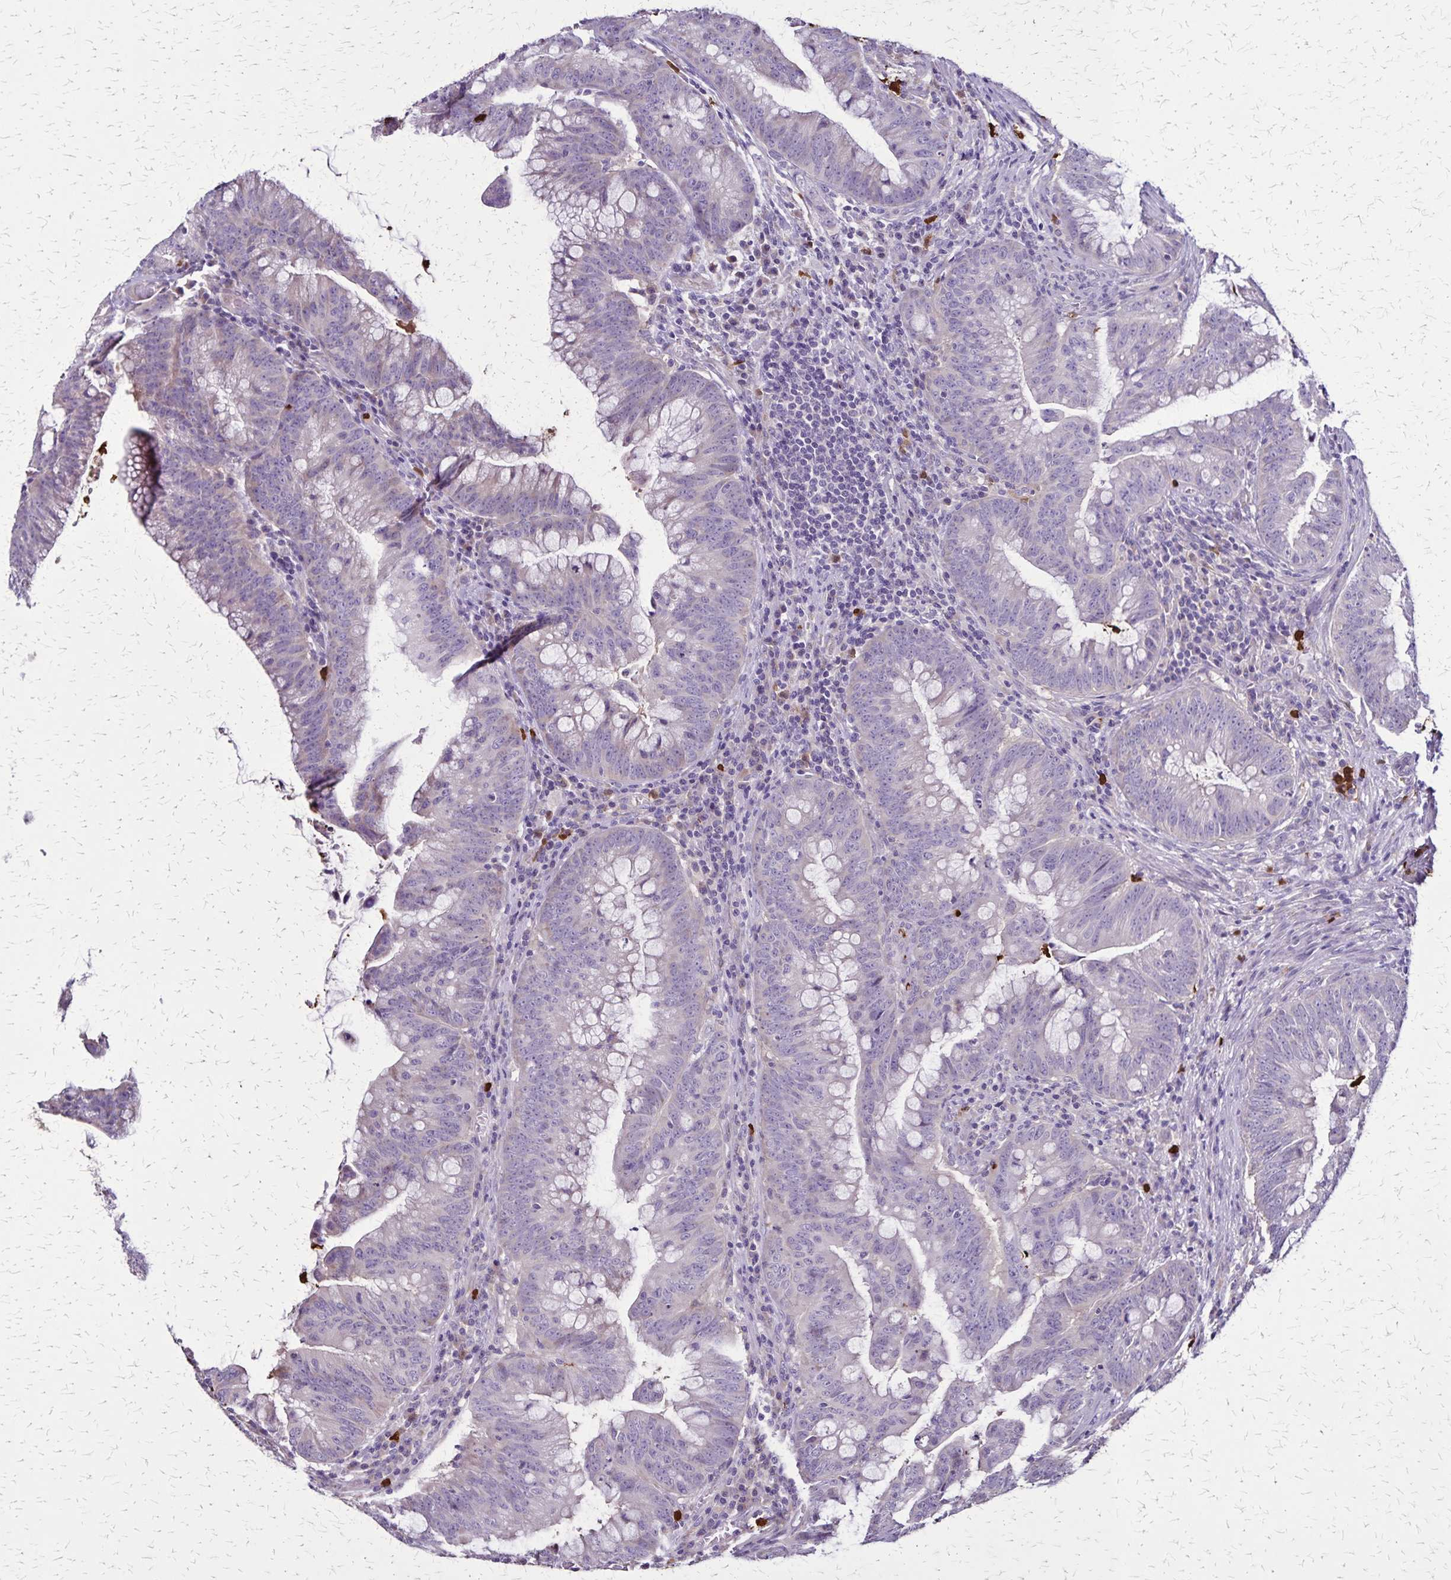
{"staining": {"intensity": "negative", "quantity": "none", "location": "none"}, "tissue": "colorectal cancer", "cell_type": "Tumor cells", "image_type": "cancer", "snomed": [{"axis": "morphology", "description": "Adenocarcinoma, NOS"}, {"axis": "topography", "description": "Colon"}], "caption": "A high-resolution histopathology image shows immunohistochemistry (IHC) staining of colorectal cancer, which reveals no significant positivity in tumor cells.", "gene": "ULBP3", "patient": {"sex": "male", "age": 62}}